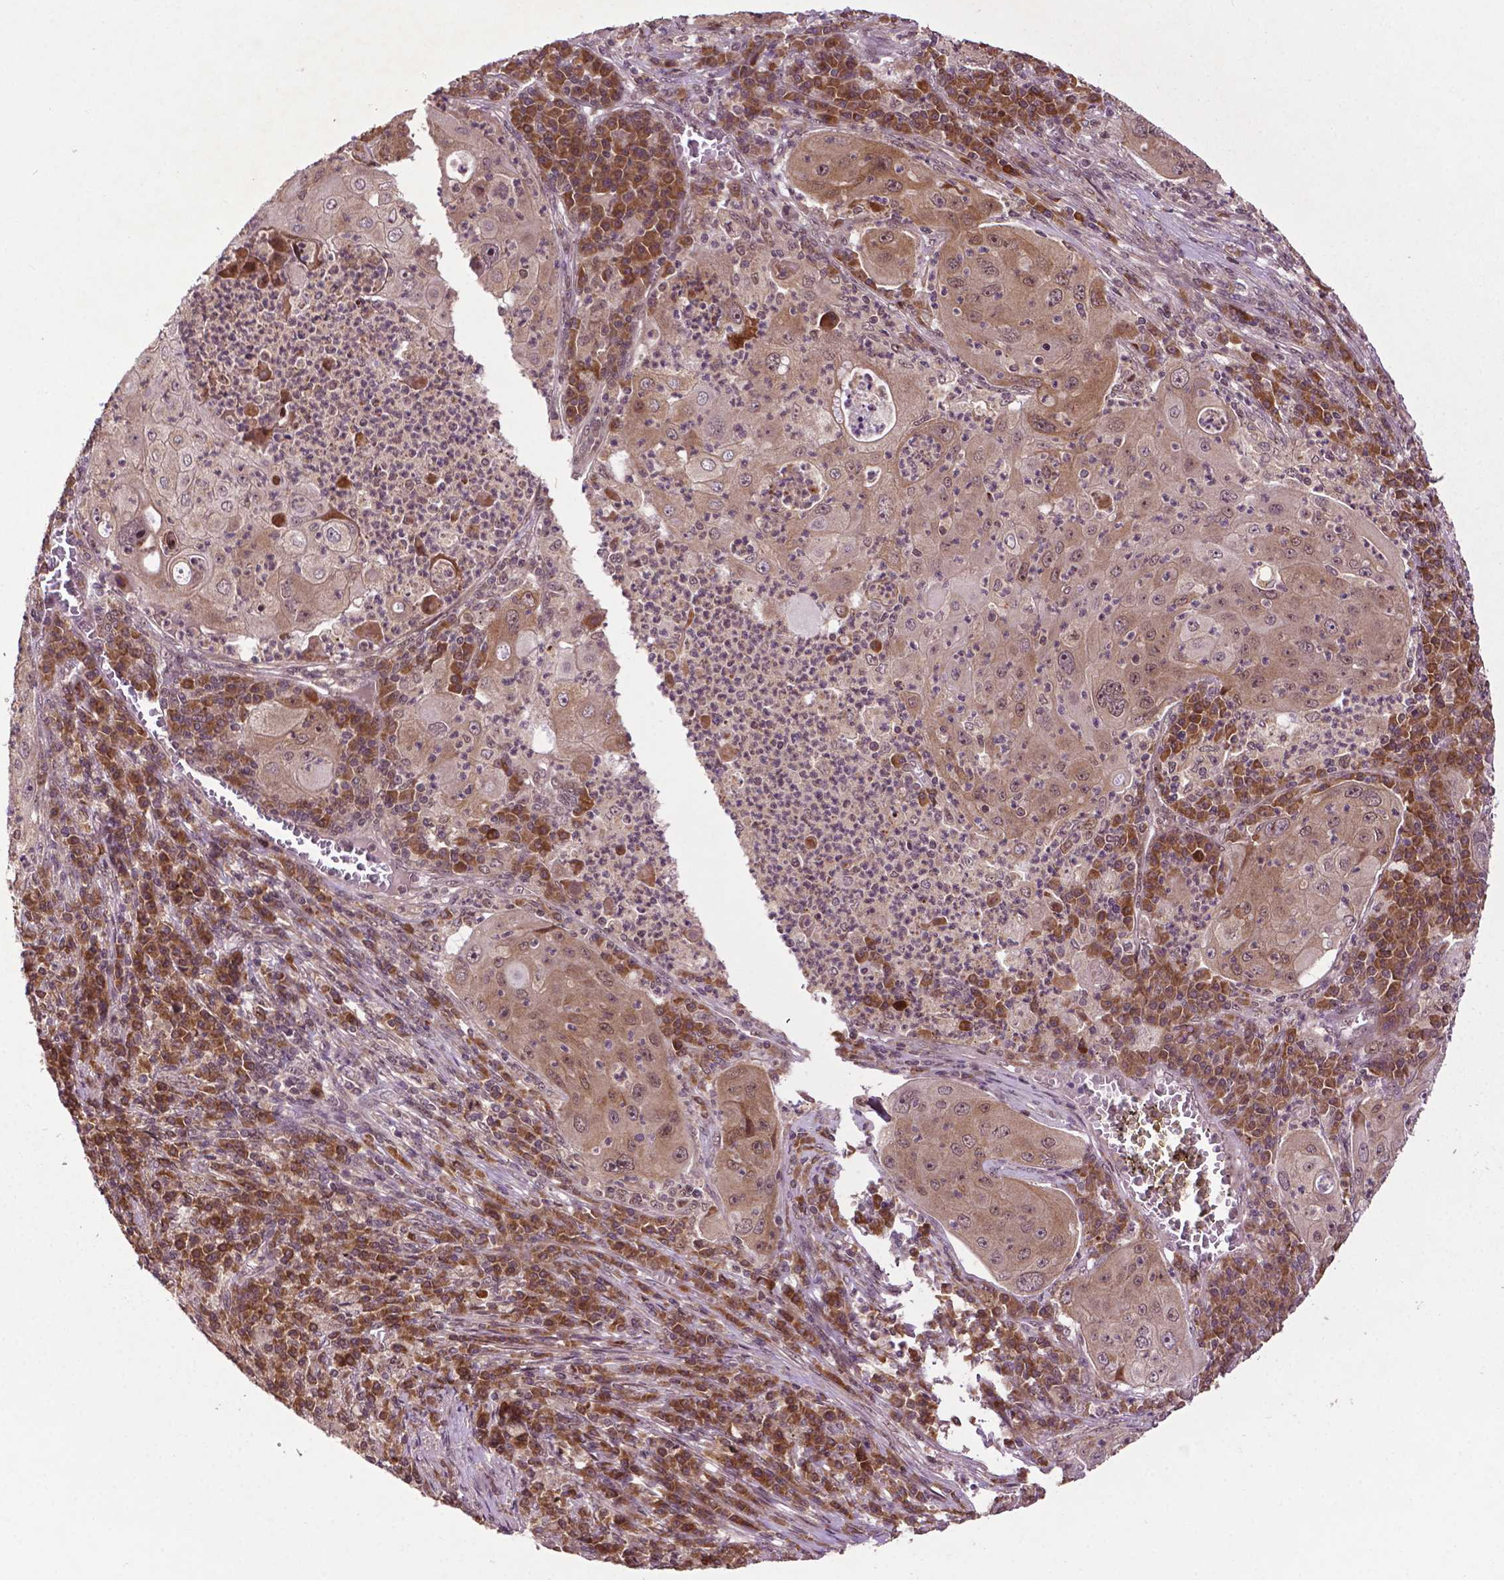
{"staining": {"intensity": "weak", "quantity": "25%-75%", "location": "cytoplasmic/membranous"}, "tissue": "lung cancer", "cell_type": "Tumor cells", "image_type": "cancer", "snomed": [{"axis": "morphology", "description": "Squamous cell carcinoma, NOS"}, {"axis": "topography", "description": "Lung"}], "caption": "Protein staining of squamous cell carcinoma (lung) tissue displays weak cytoplasmic/membranous staining in about 25%-75% of tumor cells.", "gene": "TMX2", "patient": {"sex": "female", "age": 59}}